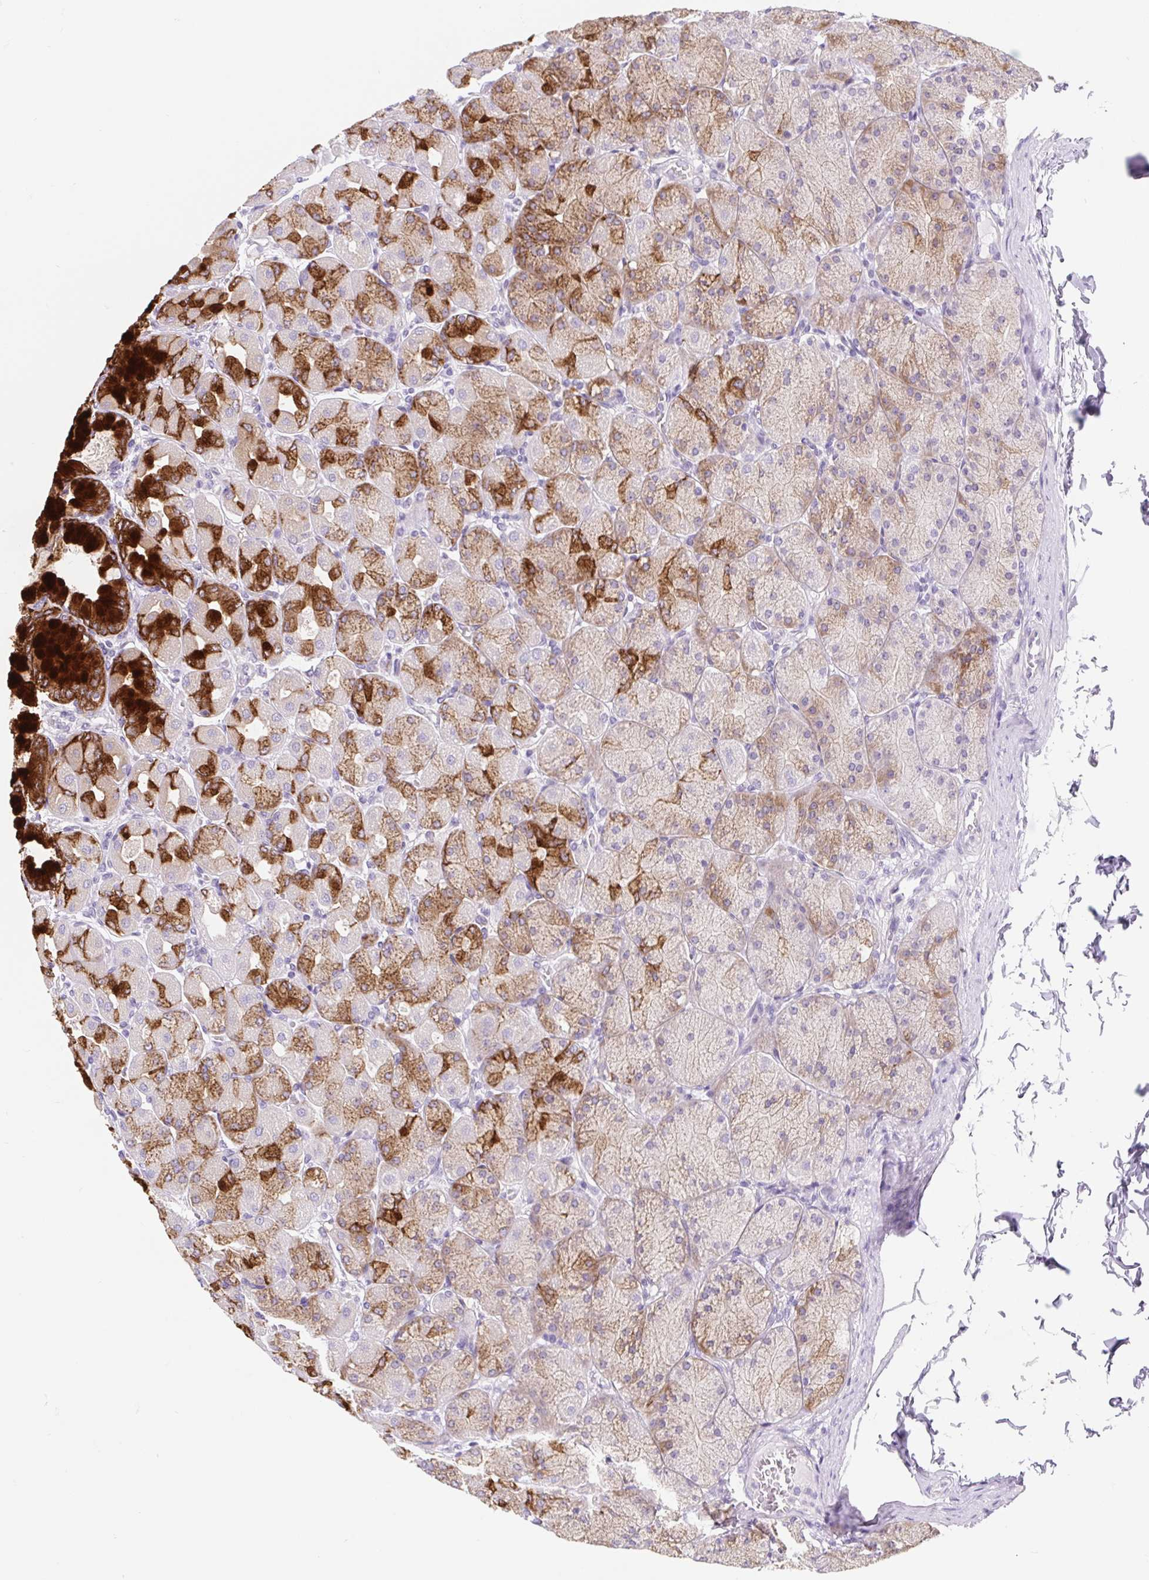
{"staining": {"intensity": "strong", "quantity": "25%-75%", "location": "cytoplasmic/membranous"}, "tissue": "stomach", "cell_type": "Glandular cells", "image_type": "normal", "snomed": [{"axis": "morphology", "description": "Normal tissue, NOS"}, {"axis": "topography", "description": "Stomach, upper"}], "caption": "Normal stomach exhibits strong cytoplasmic/membranous expression in approximately 25%-75% of glandular cells, visualized by immunohistochemistry.", "gene": "BCAS1", "patient": {"sex": "female", "age": 56}}